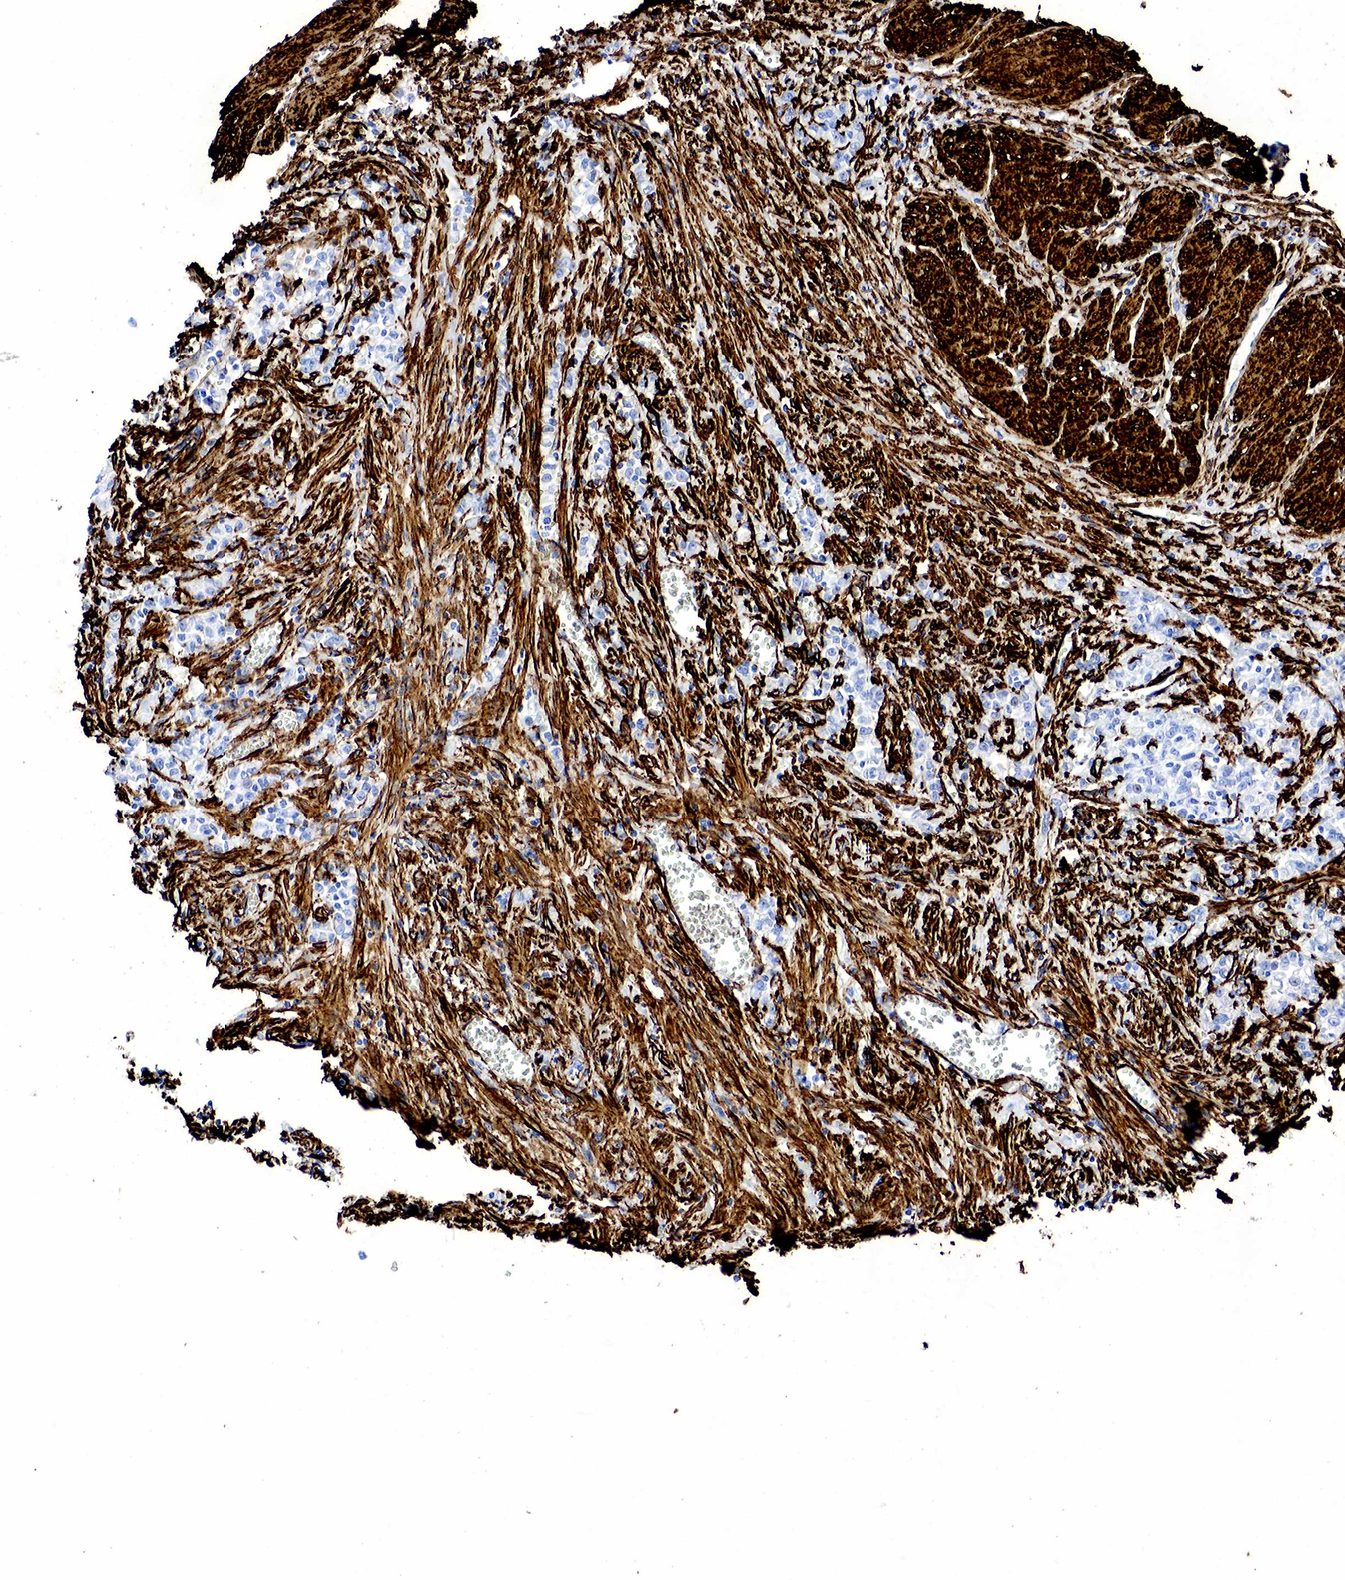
{"staining": {"intensity": "negative", "quantity": "none", "location": "none"}, "tissue": "stomach cancer", "cell_type": "Tumor cells", "image_type": "cancer", "snomed": [{"axis": "morphology", "description": "Adenocarcinoma, NOS"}, {"axis": "topography", "description": "Stomach"}], "caption": "An immunohistochemistry (IHC) histopathology image of stomach cancer (adenocarcinoma) is shown. There is no staining in tumor cells of stomach cancer (adenocarcinoma).", "gene": "ACTA2", "patient": {"sex": "male", "age": 72}}